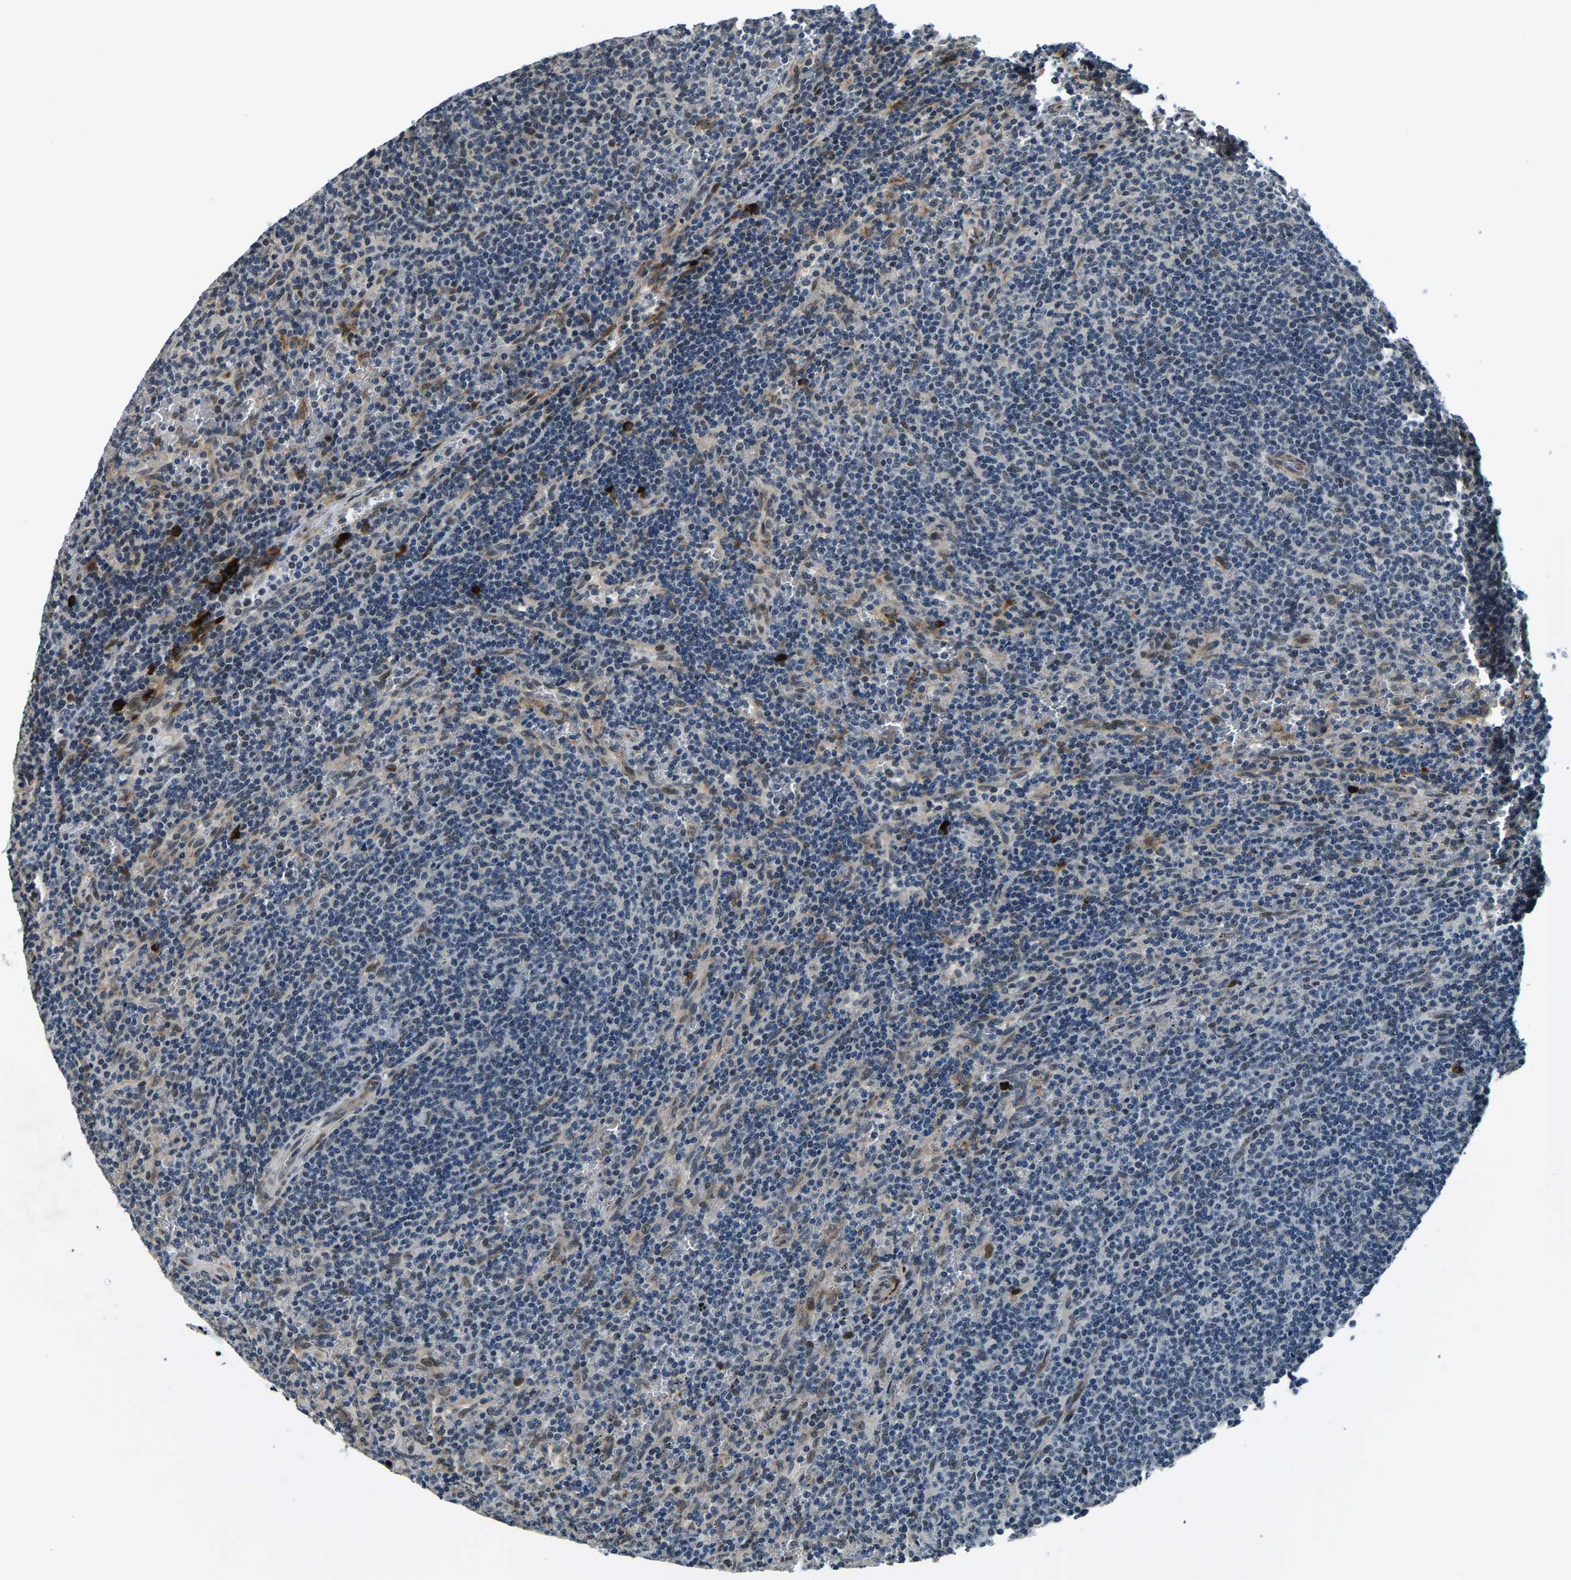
{"staining": {"intensity": "negative", "quantity": "none", "location": "none"}, "tissue": "lymphoma", "cell_type": "Tumor cells", "image_type": "cancer", "snomed": [{"axis": "morphology", "description": "Malignant lymphoma, non-Hodgkin's type, Low grade"}, {"axis": "topography", "description": "Spleen"}], "caption": "Low-grade malignant lymphoma, non-Hodgkin's type stained for a protein using immunohistochemistry (IHC) shows no expression tumor cells.", "gene": "ING2", "patient": {"sex": "female", "age": 50}}